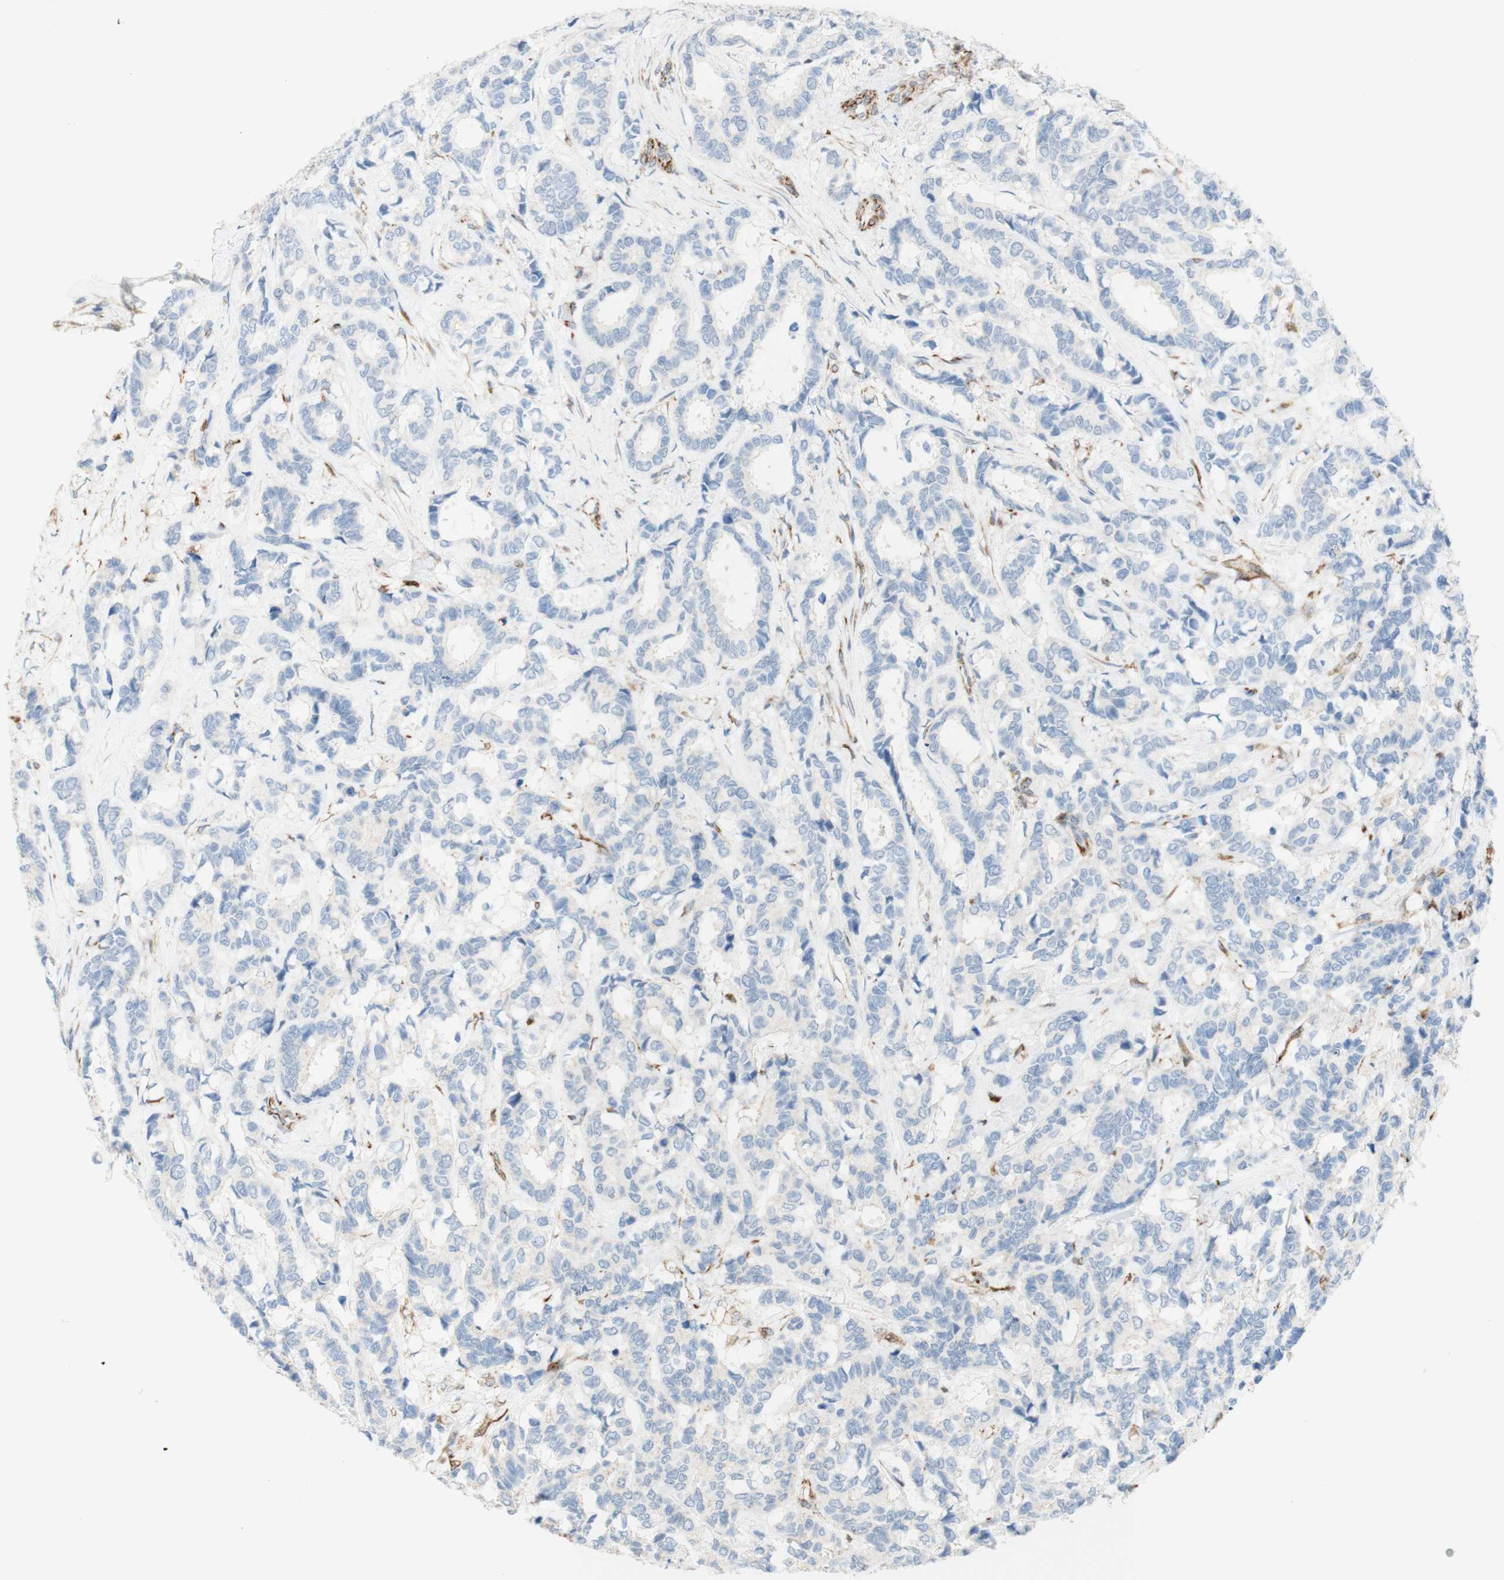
{"staining": {"intensity": "negative", "quantity": "none", "location": "none"}, "tissue": "breast cancer", "cell_type": "Tumor cells", "image_type": "cancer", "snomed": [{"axis": "morphology", "description": "Duct carcinoma"}, {"axis": "topography", "description": "Breast"}], "caption": "Tumor cells are negative for protein expression in human breast infiltrating ductal carcinoma.", "gene": "POU2AF1", "patient": {"sex": "female", "age": 87}}